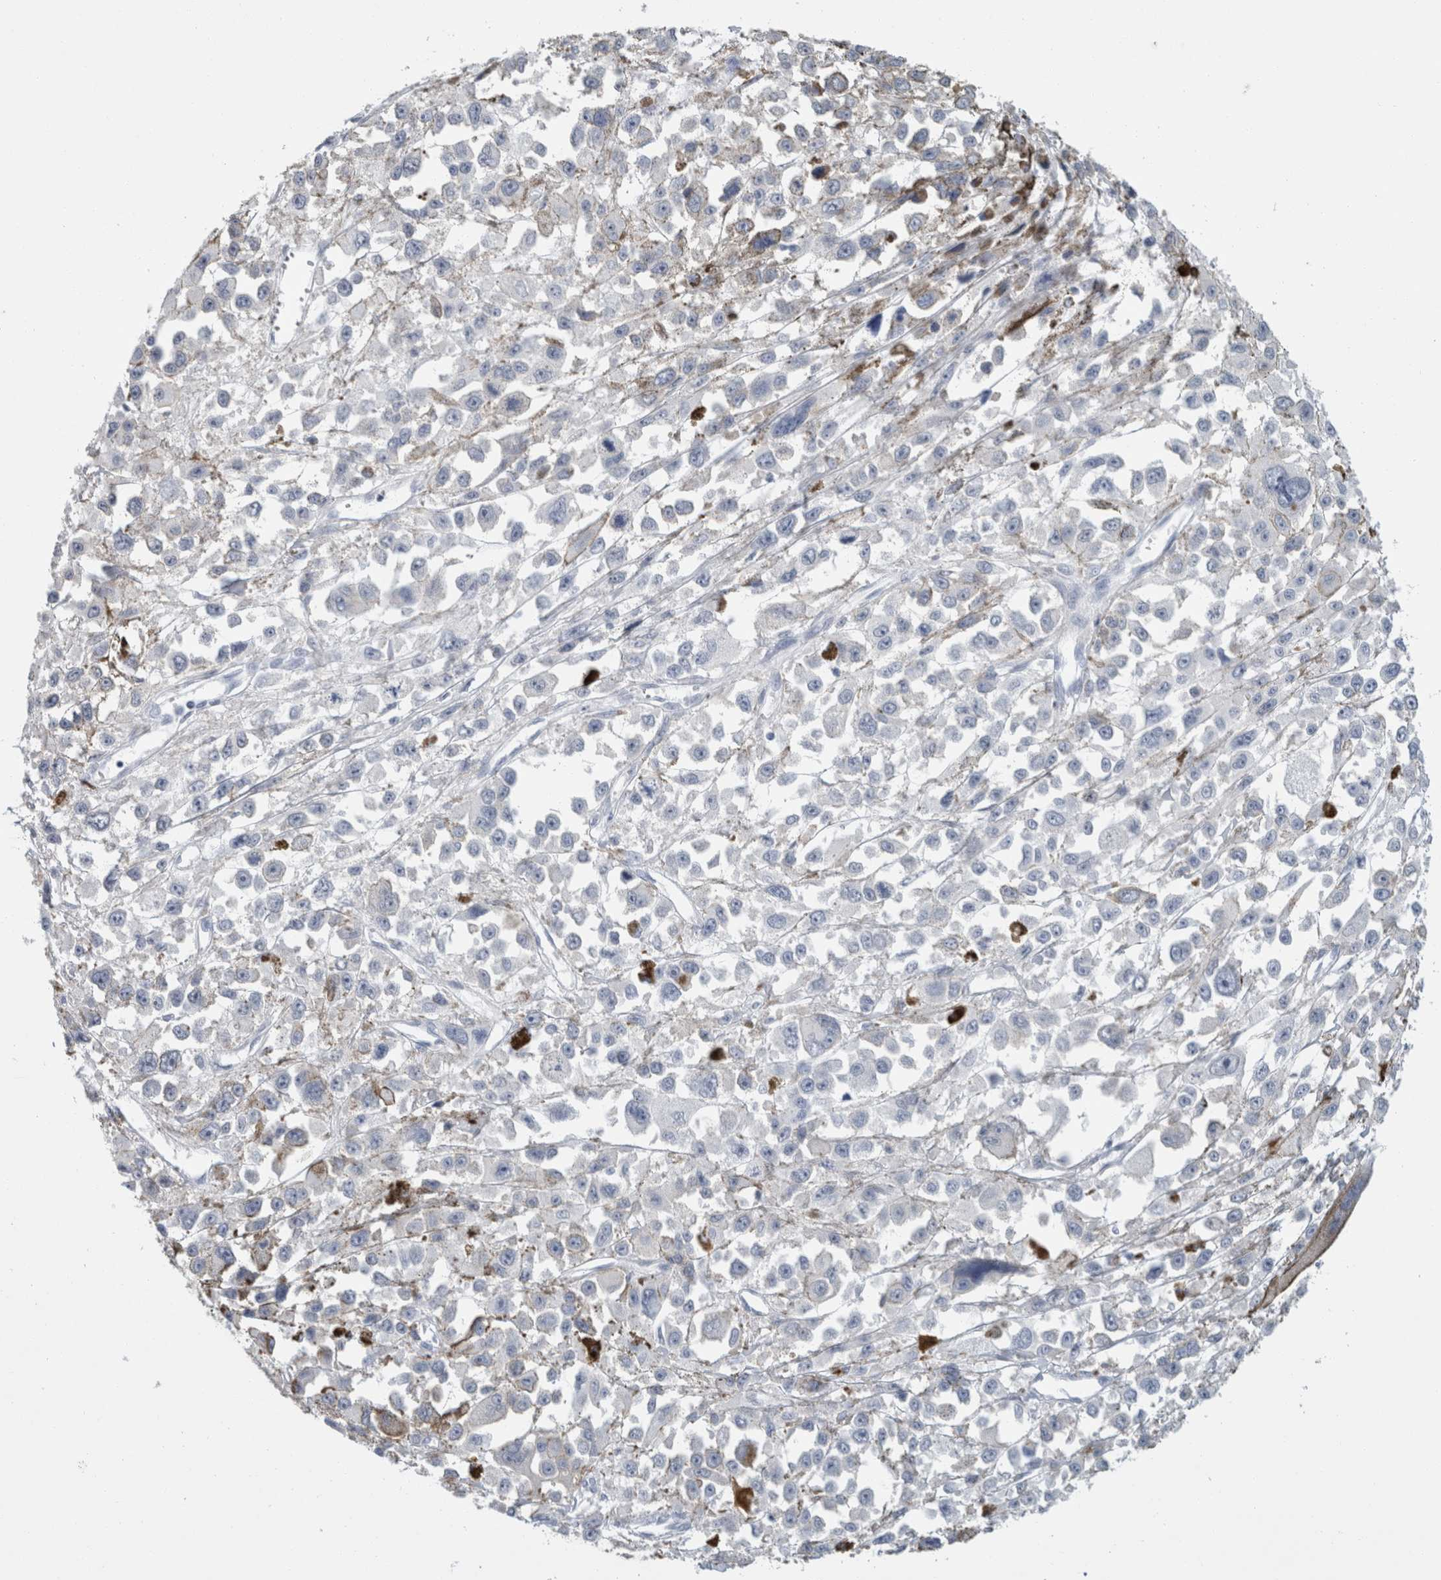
{"staining": {"intensity": "negative", "quantity": "none", "location": "none"}, "tissue": "melanoma", "cell_type": "Tumor cells", "image_type": "cancer", "snomed": [{"axis": "morphology", "description": "Malignant melanoma, Metastatic site"}, {"axis": "topography", "description": "Lymph node"}], "caption": "Immunohistochemistry (IHC) histopathology image of neoplastic tissue: melanoma stained with DAB exhibits no significant protein expression in tumor cells. The staining was performed using DAB (3,3'-diaminobenzidine) to visualize the protein expression in brown, while the nuclei were stained in blue with hematoxylin (Magnification: 20x).", "gene": "CASP6", "patient": {"sex": "male", "age": 59}}